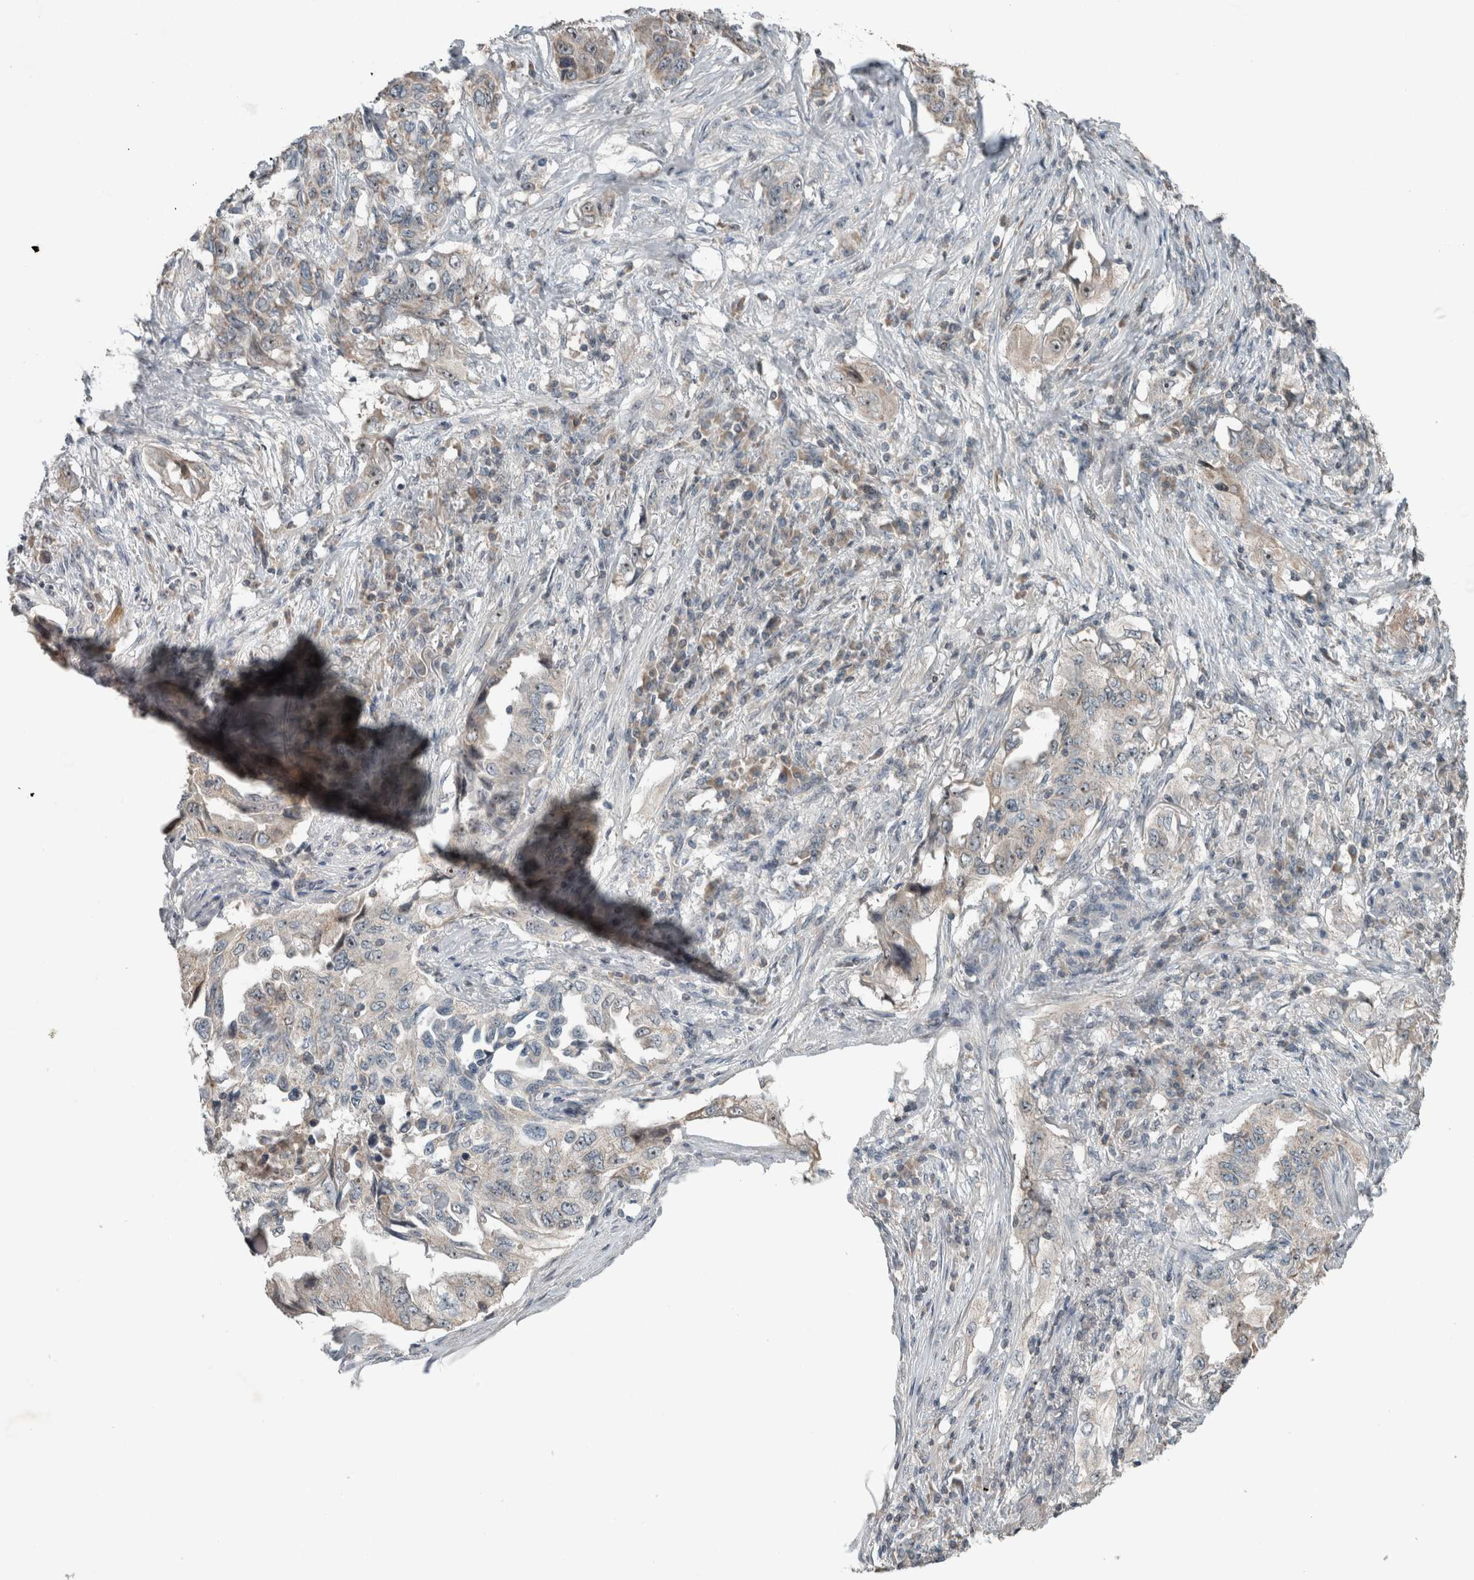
{"staining": {"intensity": "weak", "quantity": "<25%", "location": "nuclear"}, "tissue": "lung cancer", "cell_type": "Tumor cells", "image_type": "cancer", "snomed": [{"axis": "morphology", "description": "Adenocarcinoma, NOS"}, {"axis": "topography", "description": "Lung"}], "caption": "This is an immunohistochemistry photomicrograph of human lung cancer (adenocarcinoma). There is no staining in tumor cells.", "gene": "RPF1", "patient": {"sex": "female", "age": 51}}